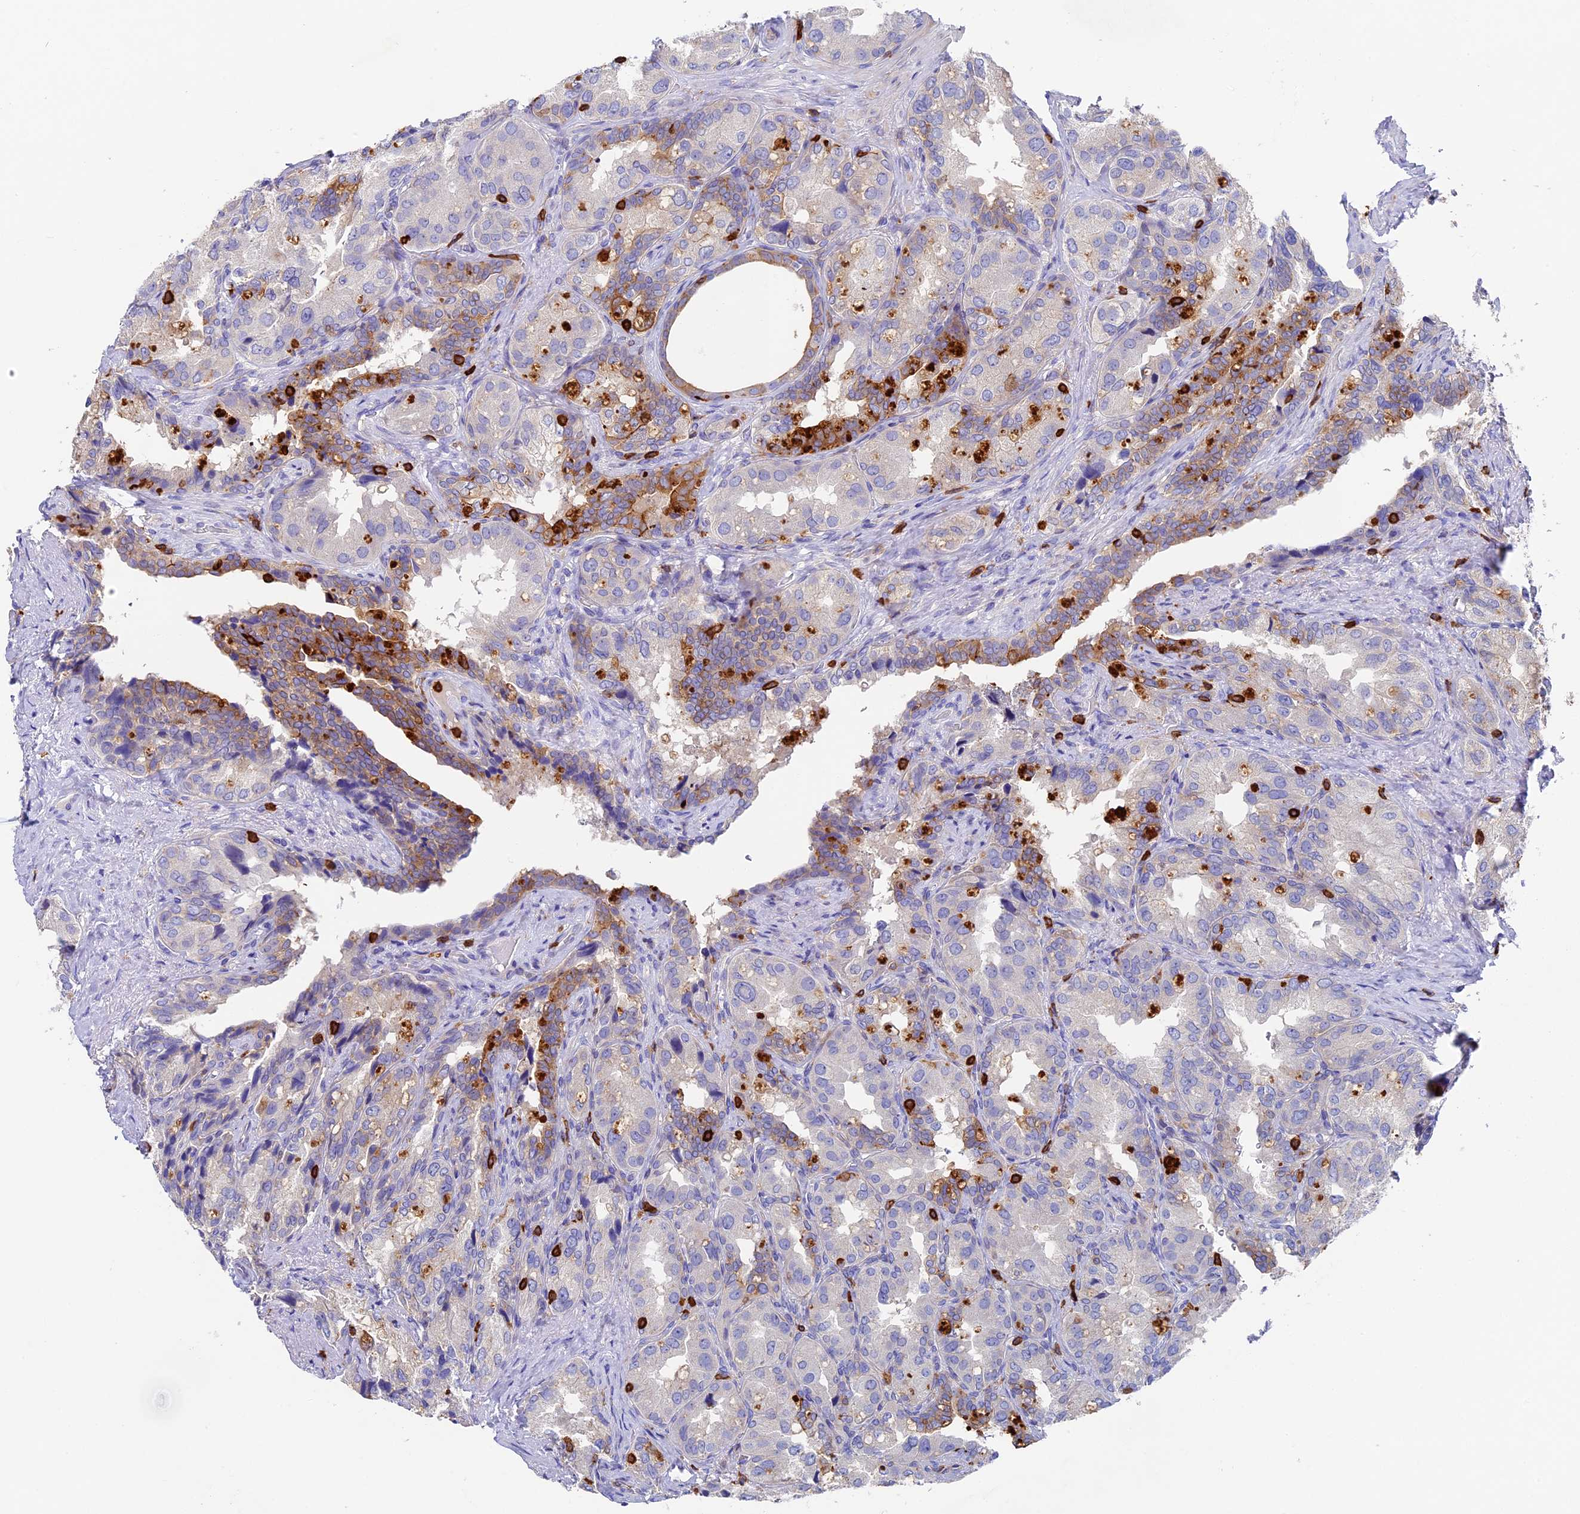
{"staining": {"intensity": "moderate", "quantity": "<25%", "location": "cytoplasmic/membranous"}, "tissue": "seminal vesicle", "cell_type": "Glandular cells", "image_type": "normal", "snomed": [{"axis": "morphology", "description": "Normal tissue, NOS"}, {"axis": "topography", "description": "Seminal veicle"}, {"axis": "topography", "description": "Peripheral nerve tissue"}], "caption": "Protein expression analysis of normal human seminal vesicle reveals moderate cytoplasmic/membranous positivity in approximately <25% of glandular cells. (DAB (3,3'-diaminobenzidine) IHC, brown staining for protein, blue staining for nuclei).", "gene": "ADAT1", "patient": {"sex": "male", "age": 67}}